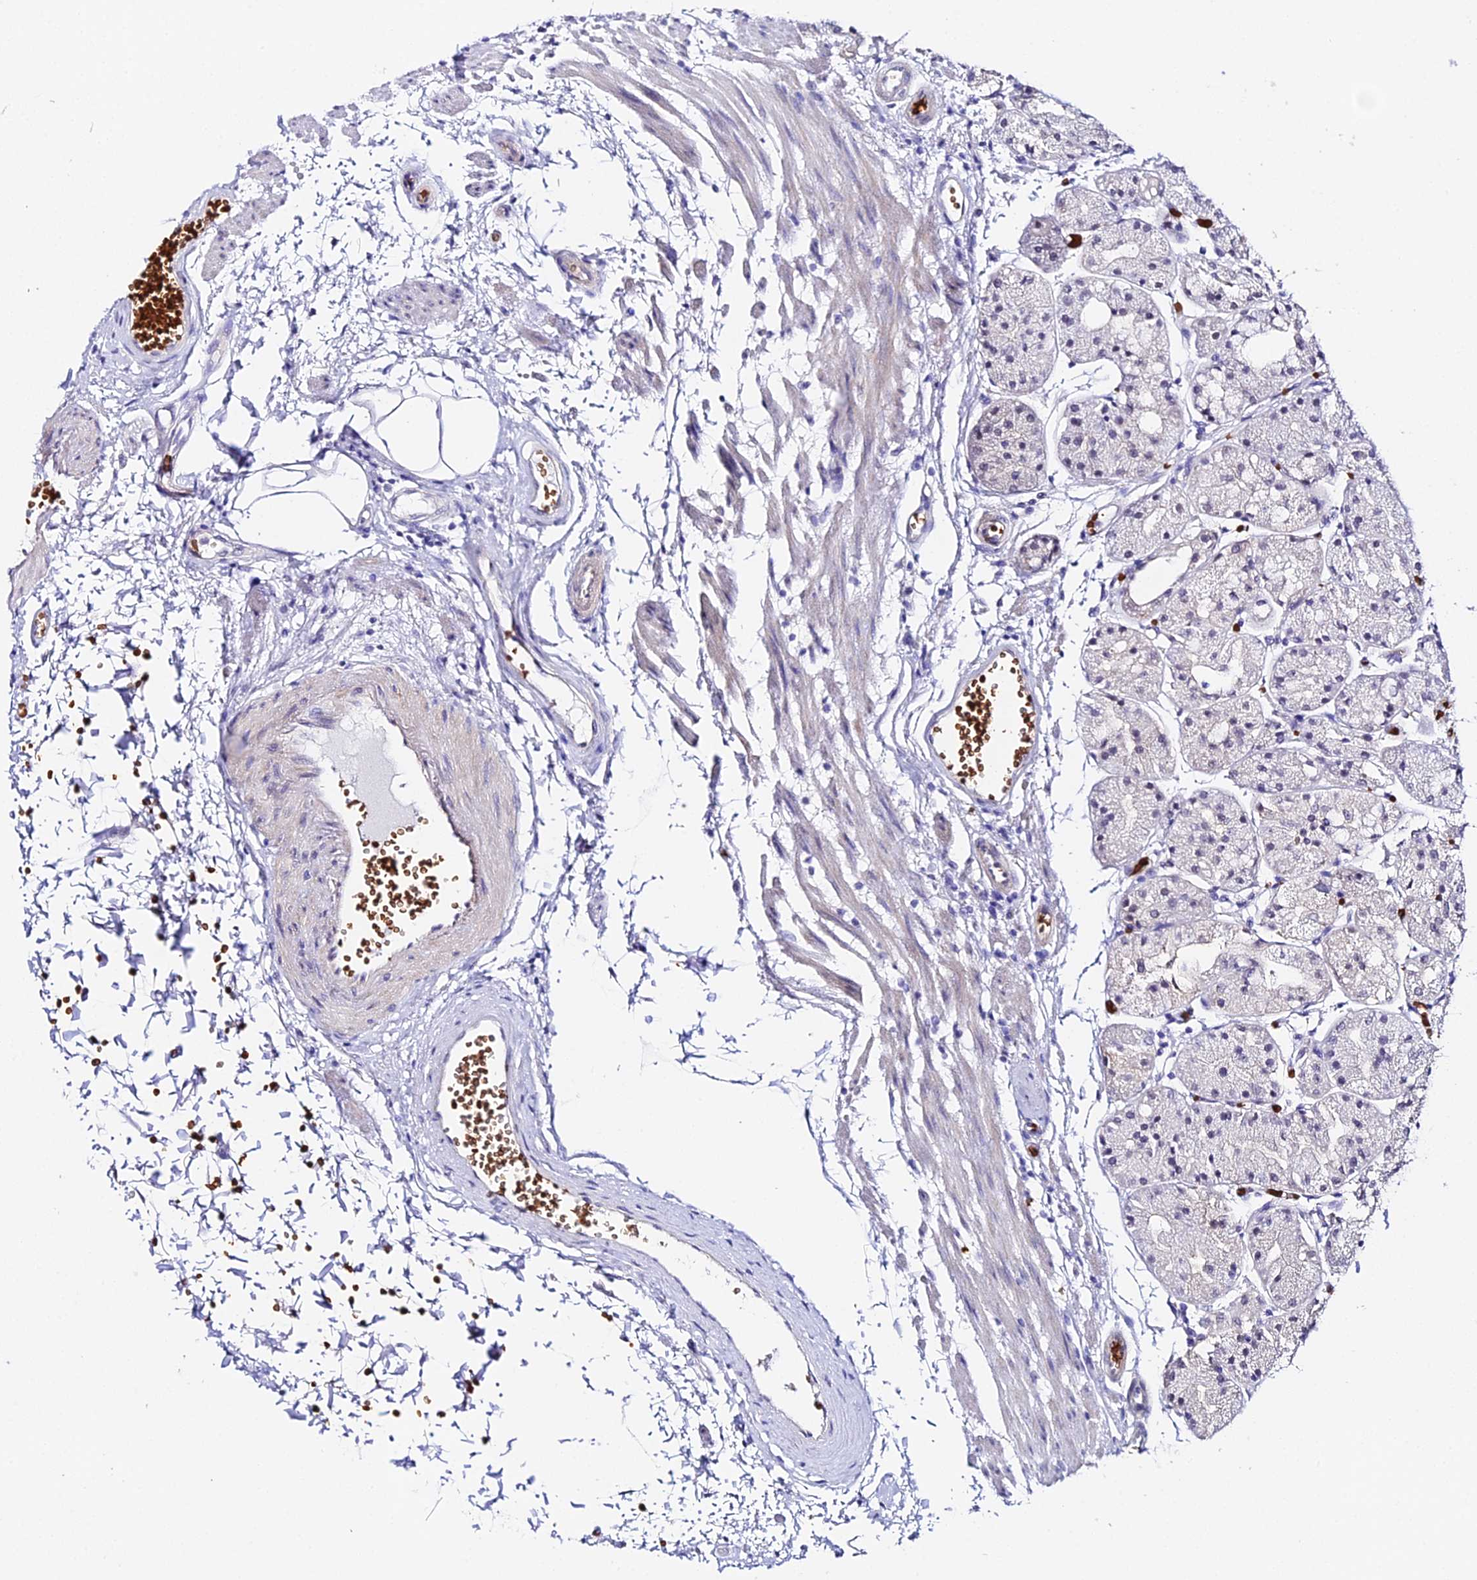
{"staining": {"intensity": "negative", "quantity": "none", "location": "none"}, "tissue": "stomach", "cell_type": "Glandular cells", "image_type": "normal", "snomed": [{"axis": "morphology", "description": "Normal tissue, NOS"}, {"axis": "topography", "description": "Stomach, upper"}], "caption": "DAB (3,3'-diaminobenzidine) immunohistochemical staining of benign human stomach shows no significant staining in glandular cells.", "gene": "CFAP45", "patient": {"sex": "male", "age": 72}}